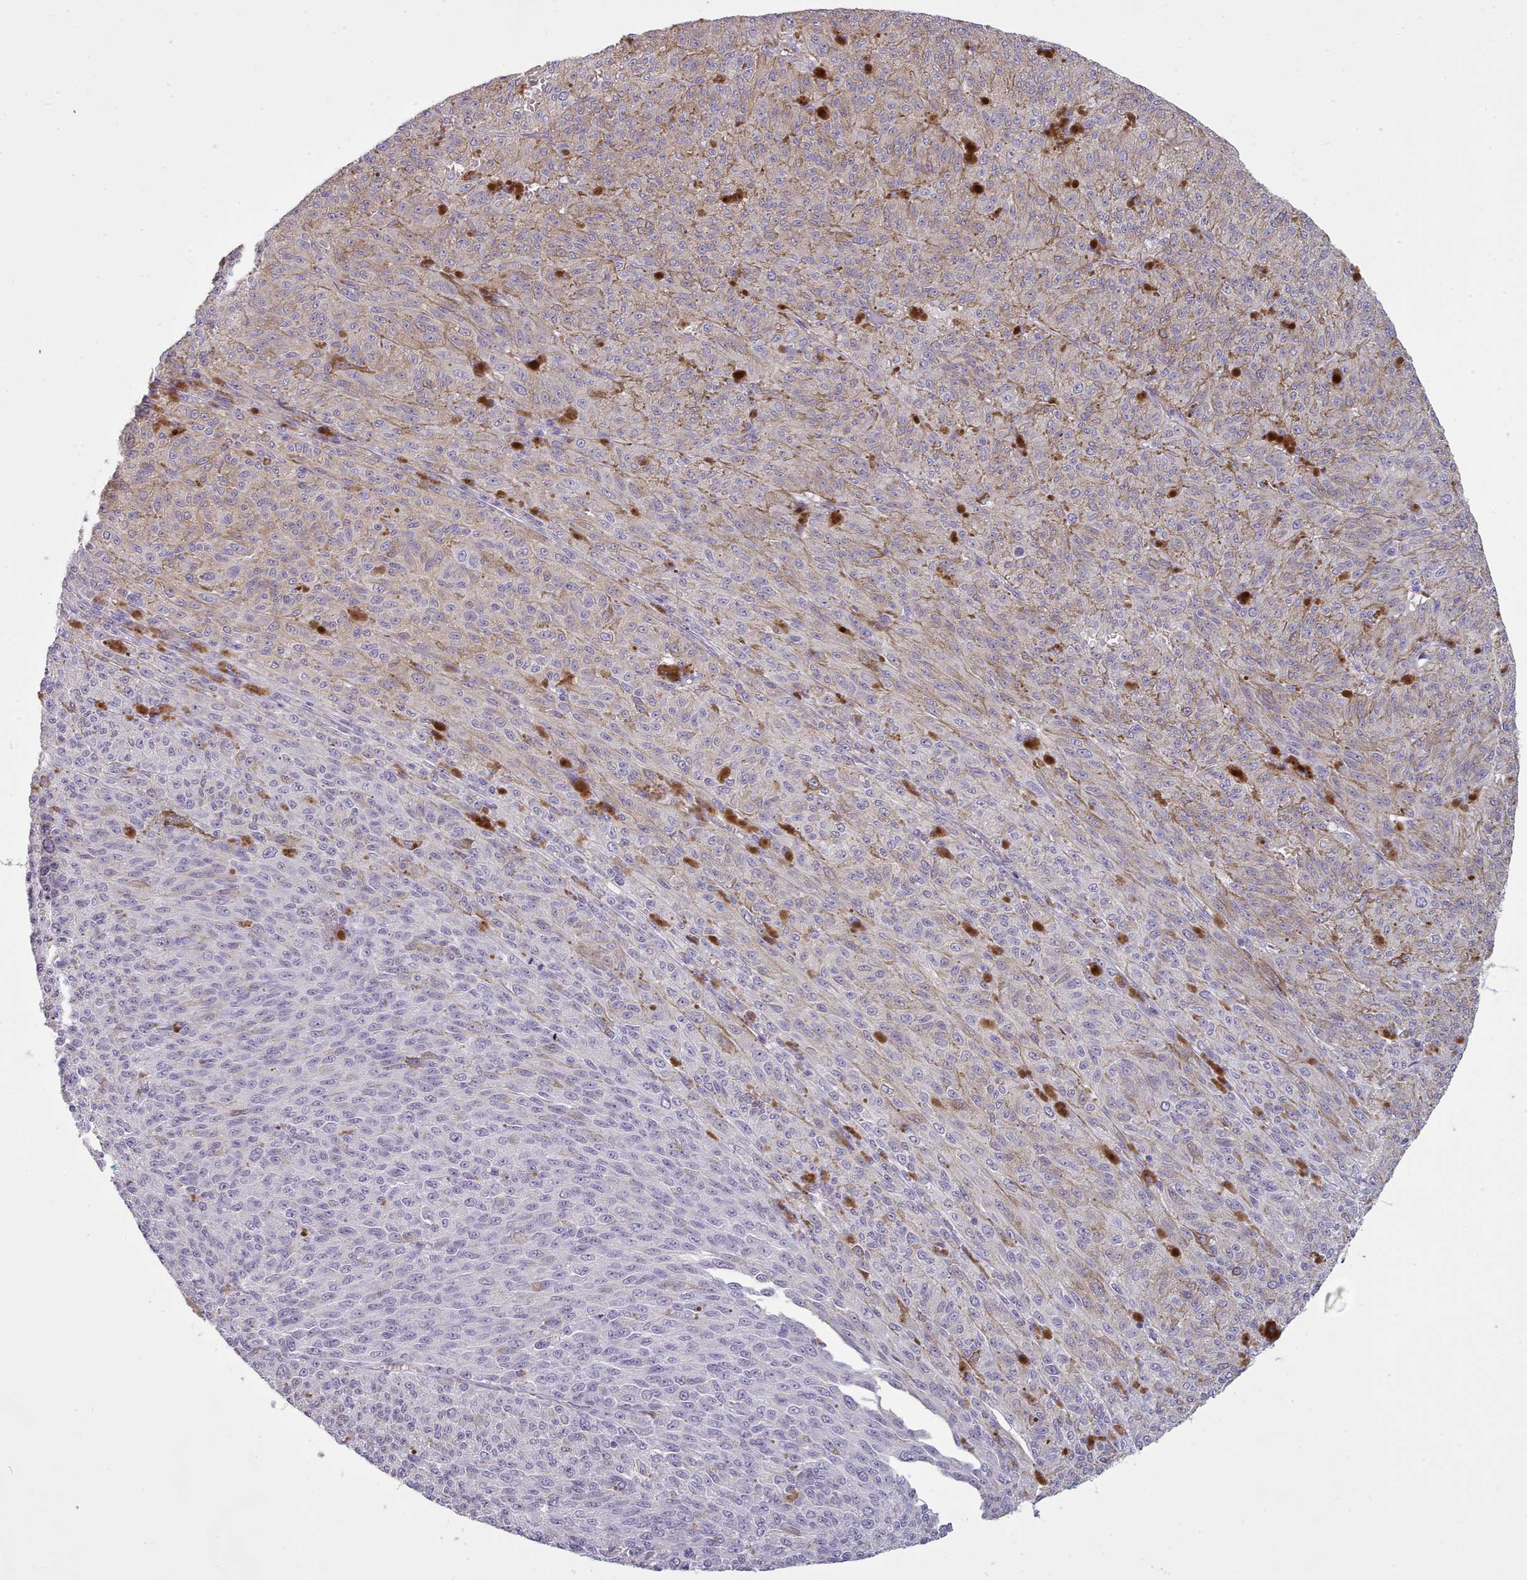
{"staining": {"intensity": "weak", "quantity": "<25%", "location": "cytoplasmic/membranous"}, "tissue": "melanoma", "cell_type": "Tumor cells", "image_type": "cancer", "snomed": [{"axis": "morphology", "description": "Malignant melanoma, NOS"}, {"axis": "topography", "description": "Skin"}], "caption": "DAB (3,3'-diaminobenzidine) immunohistochemical staining of human melanoma demonstrates no significant staining in tumor cells.", "gene": "NDST2", "patient": {"sex": "female", "age": 52}}